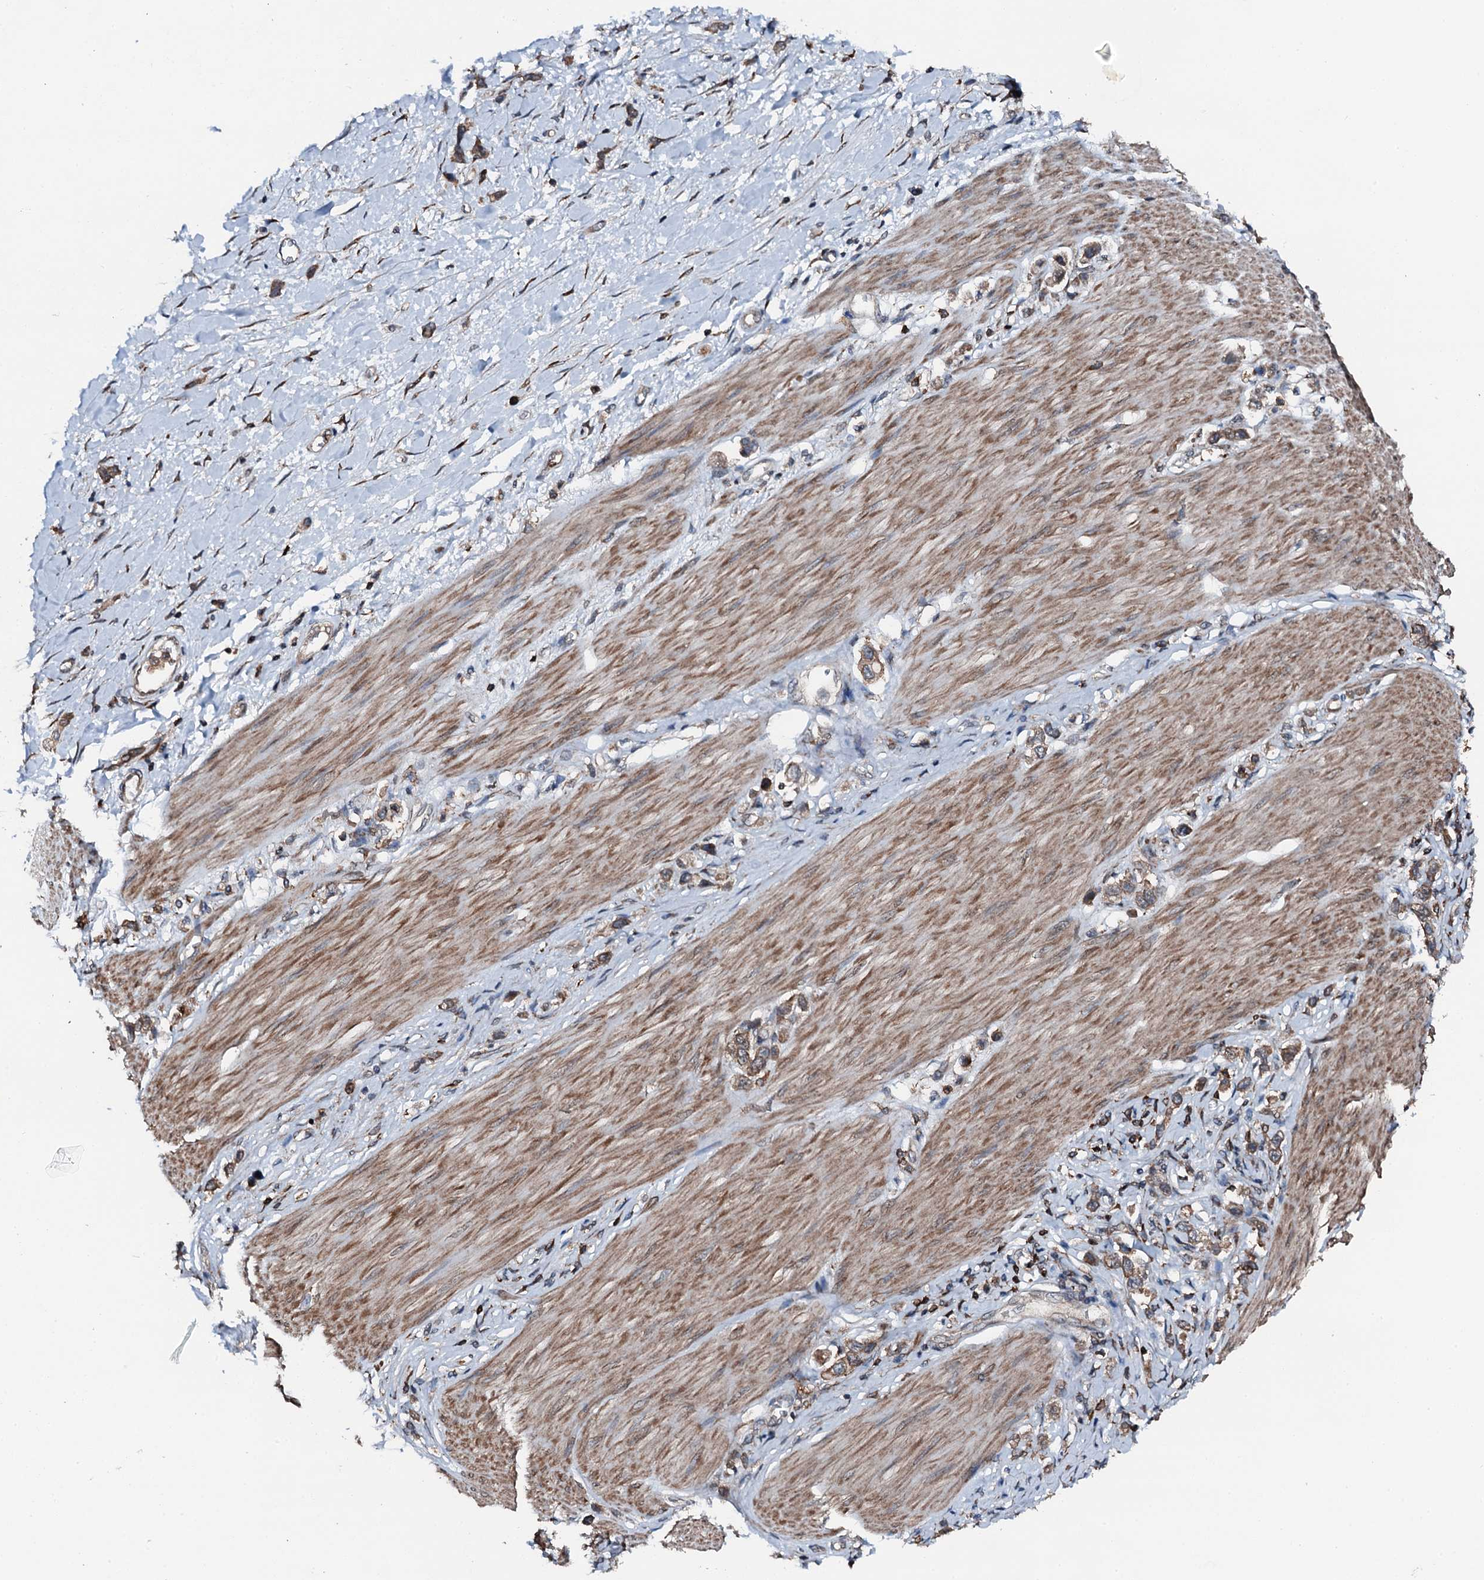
{"staining": {"intensity": "weak", "quantity": ">75%", "location": "cytoplasmic/membranous"}, "tissue": "stomach cancer", "cell_type": "Tumor cells", "image_type": "cancer", "snomed": [{"axis": "morphology", "description": "Normal tissue, NOS"}, {"axis": "morphology", "description": "Adenocarcinoma, NOS"}, {"axis": "topography", "description": "Stomach, upper"}, {"axis": "topography", "description": "Stomach"}], "caption": "Protein expression by IHC reveals weak cytoplasmic/membranous expression in about >75% of tumor cells in stomach cancer (adenocarcinoma).", "gene": "EDC4", "patient": {"sex": "female", "age": 65}}